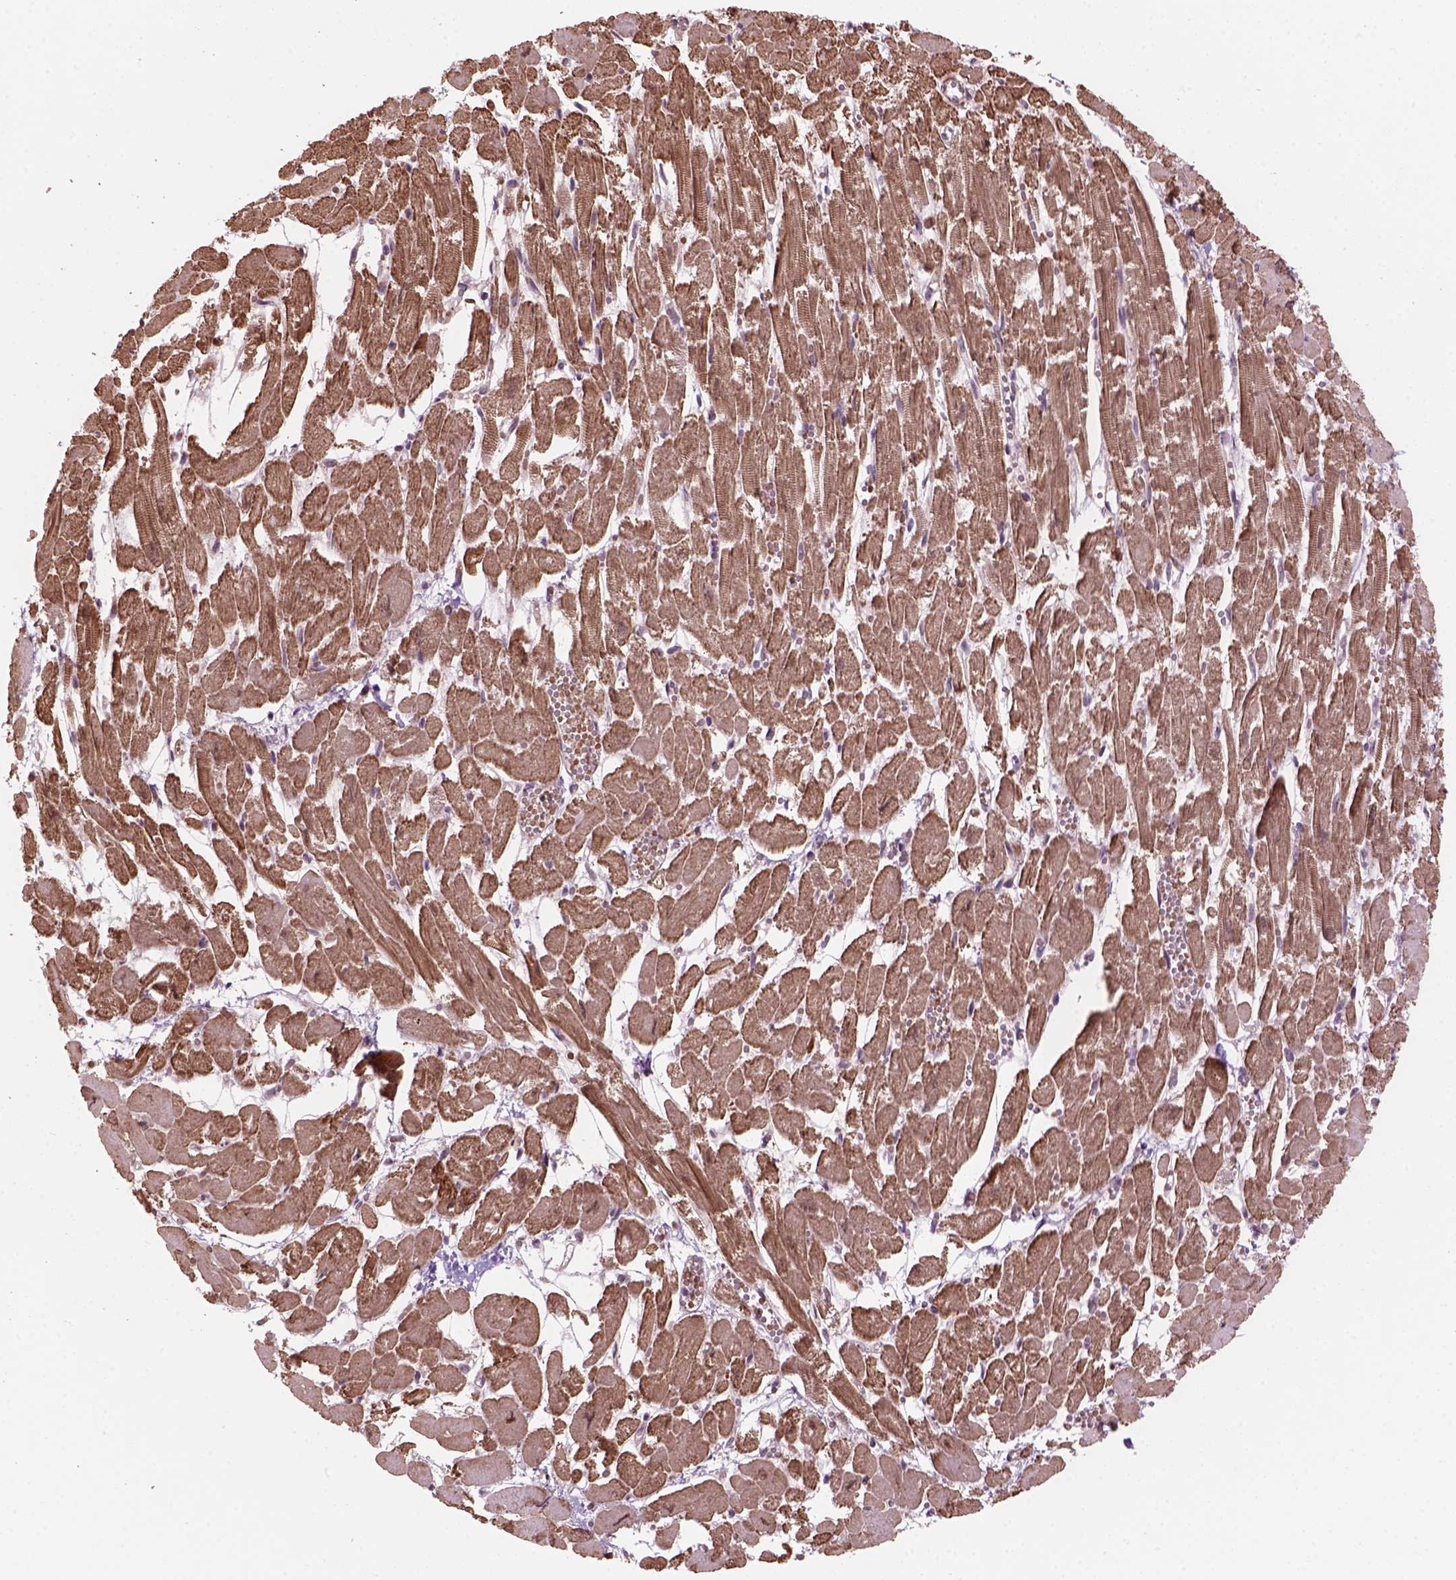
{"staining": {"intensity": "moderate", "quantity": "<25%", "location": "cytoplasmic/membranous,nuclear"}, "tissue": "heart muscle", "cell_type": "Cardiomyocytes", "image_type": "normal", "snomed": [{"axis": "morphology", "description": "Normal tissue, NOS"}, {"axis": "topography", "description": "Heart"}], "caption": "Protein analysis of unremarkable heart muscle exhibits moderate cytoplasmic/membranous,nuclear staining in approximately <25% of cardiomyocytes.", "gene": "PSMD11", "patient": {"sex": "female", "age": 52}}